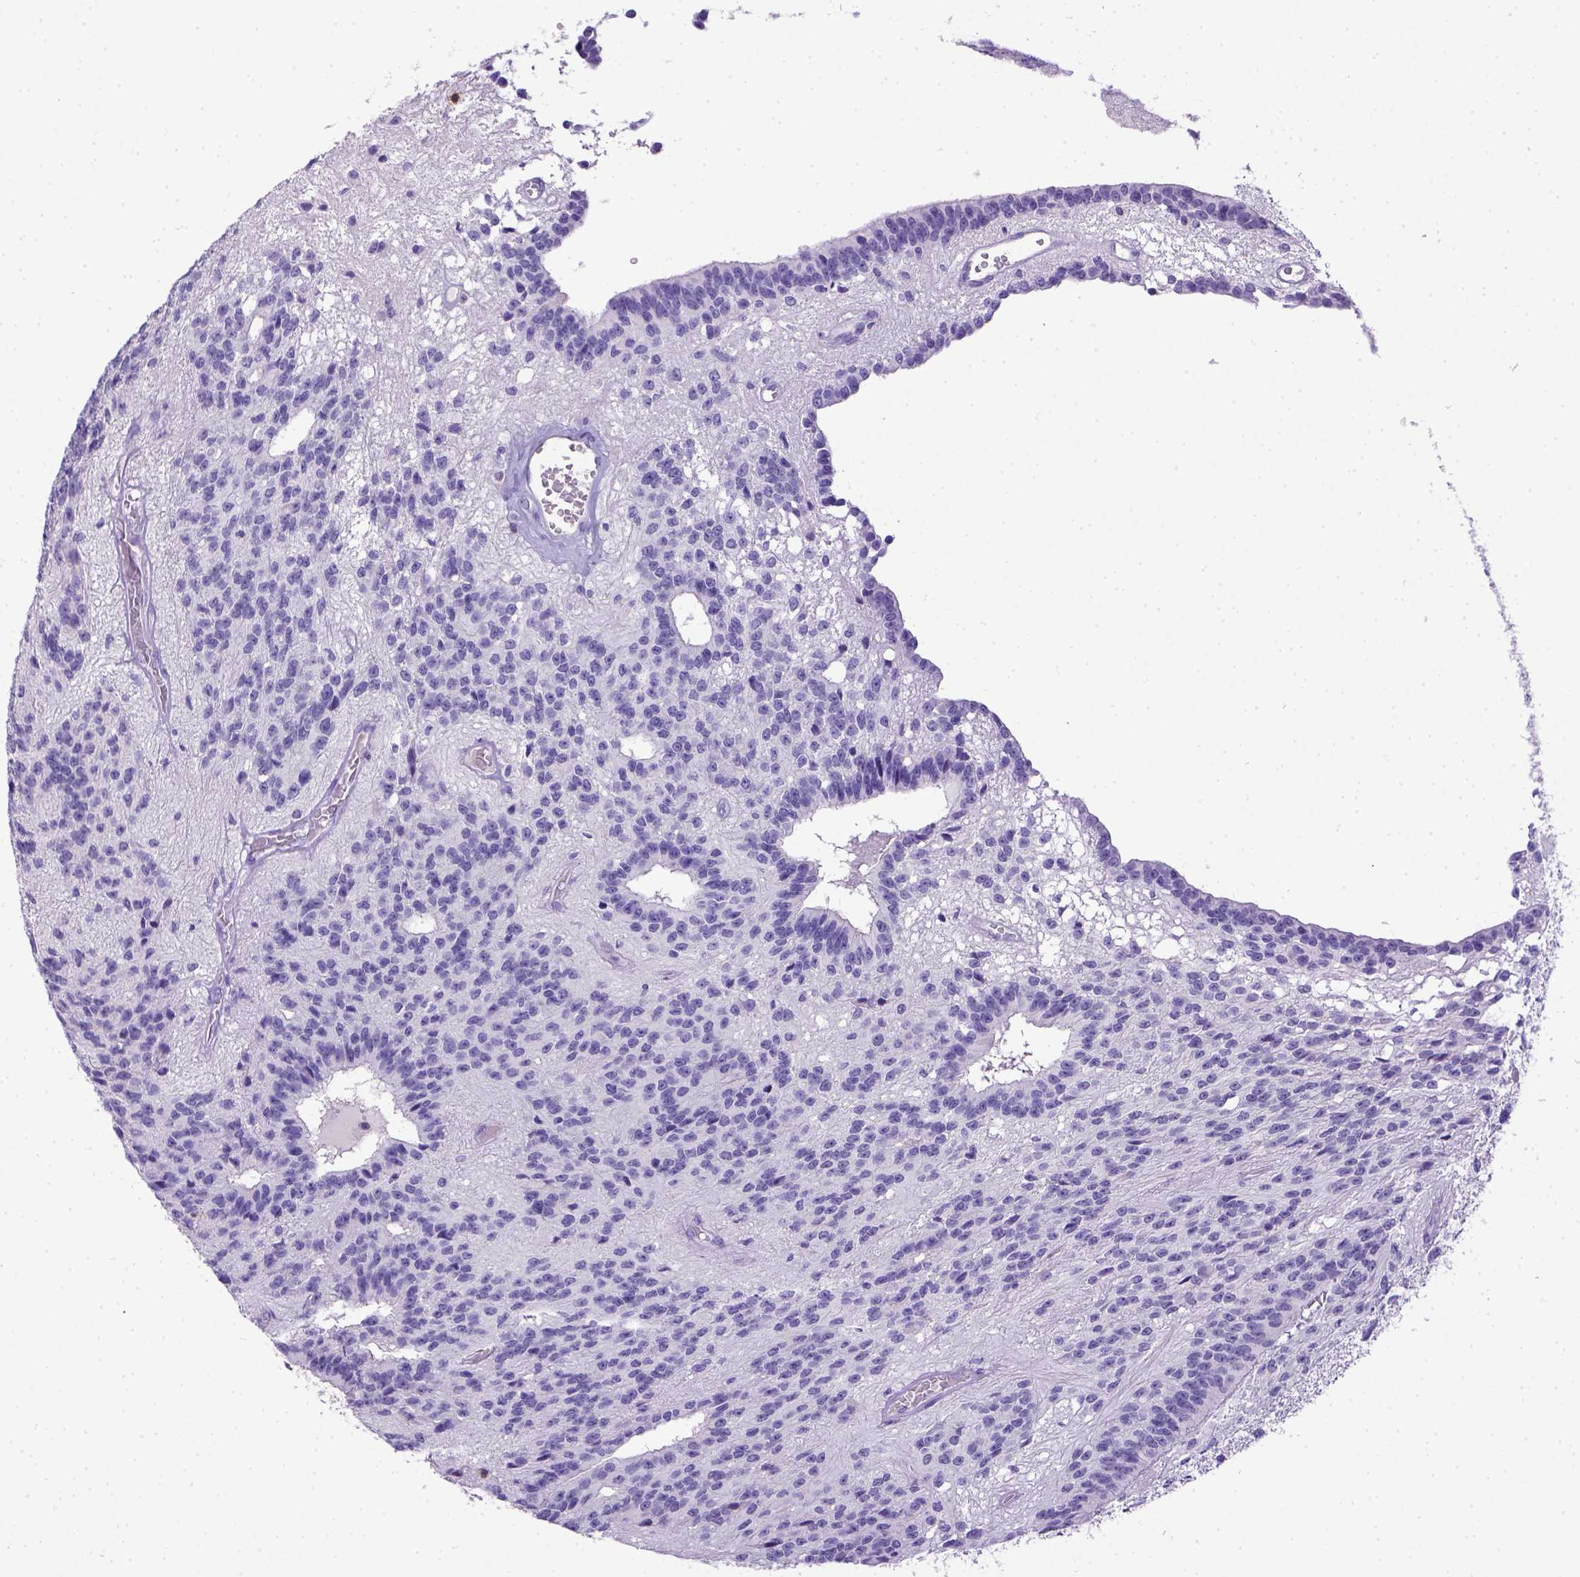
{"staining": {"intensity": "negative", "quantity": "none", "location": "none"}, "tissue": "glioma", "cell_type": "Tumor cells", "image_type": "cancer", "snomed": [{"axis": "morphology", "description": "Glioma, malignant, Low grade"}, {"axis": "topography", "description": "Brain"}], "caption": "Image shows no significant protein staining in tumor cells of glioma.", "gene": "CD3E", "patient": {"sex": "male", "age": 31}}